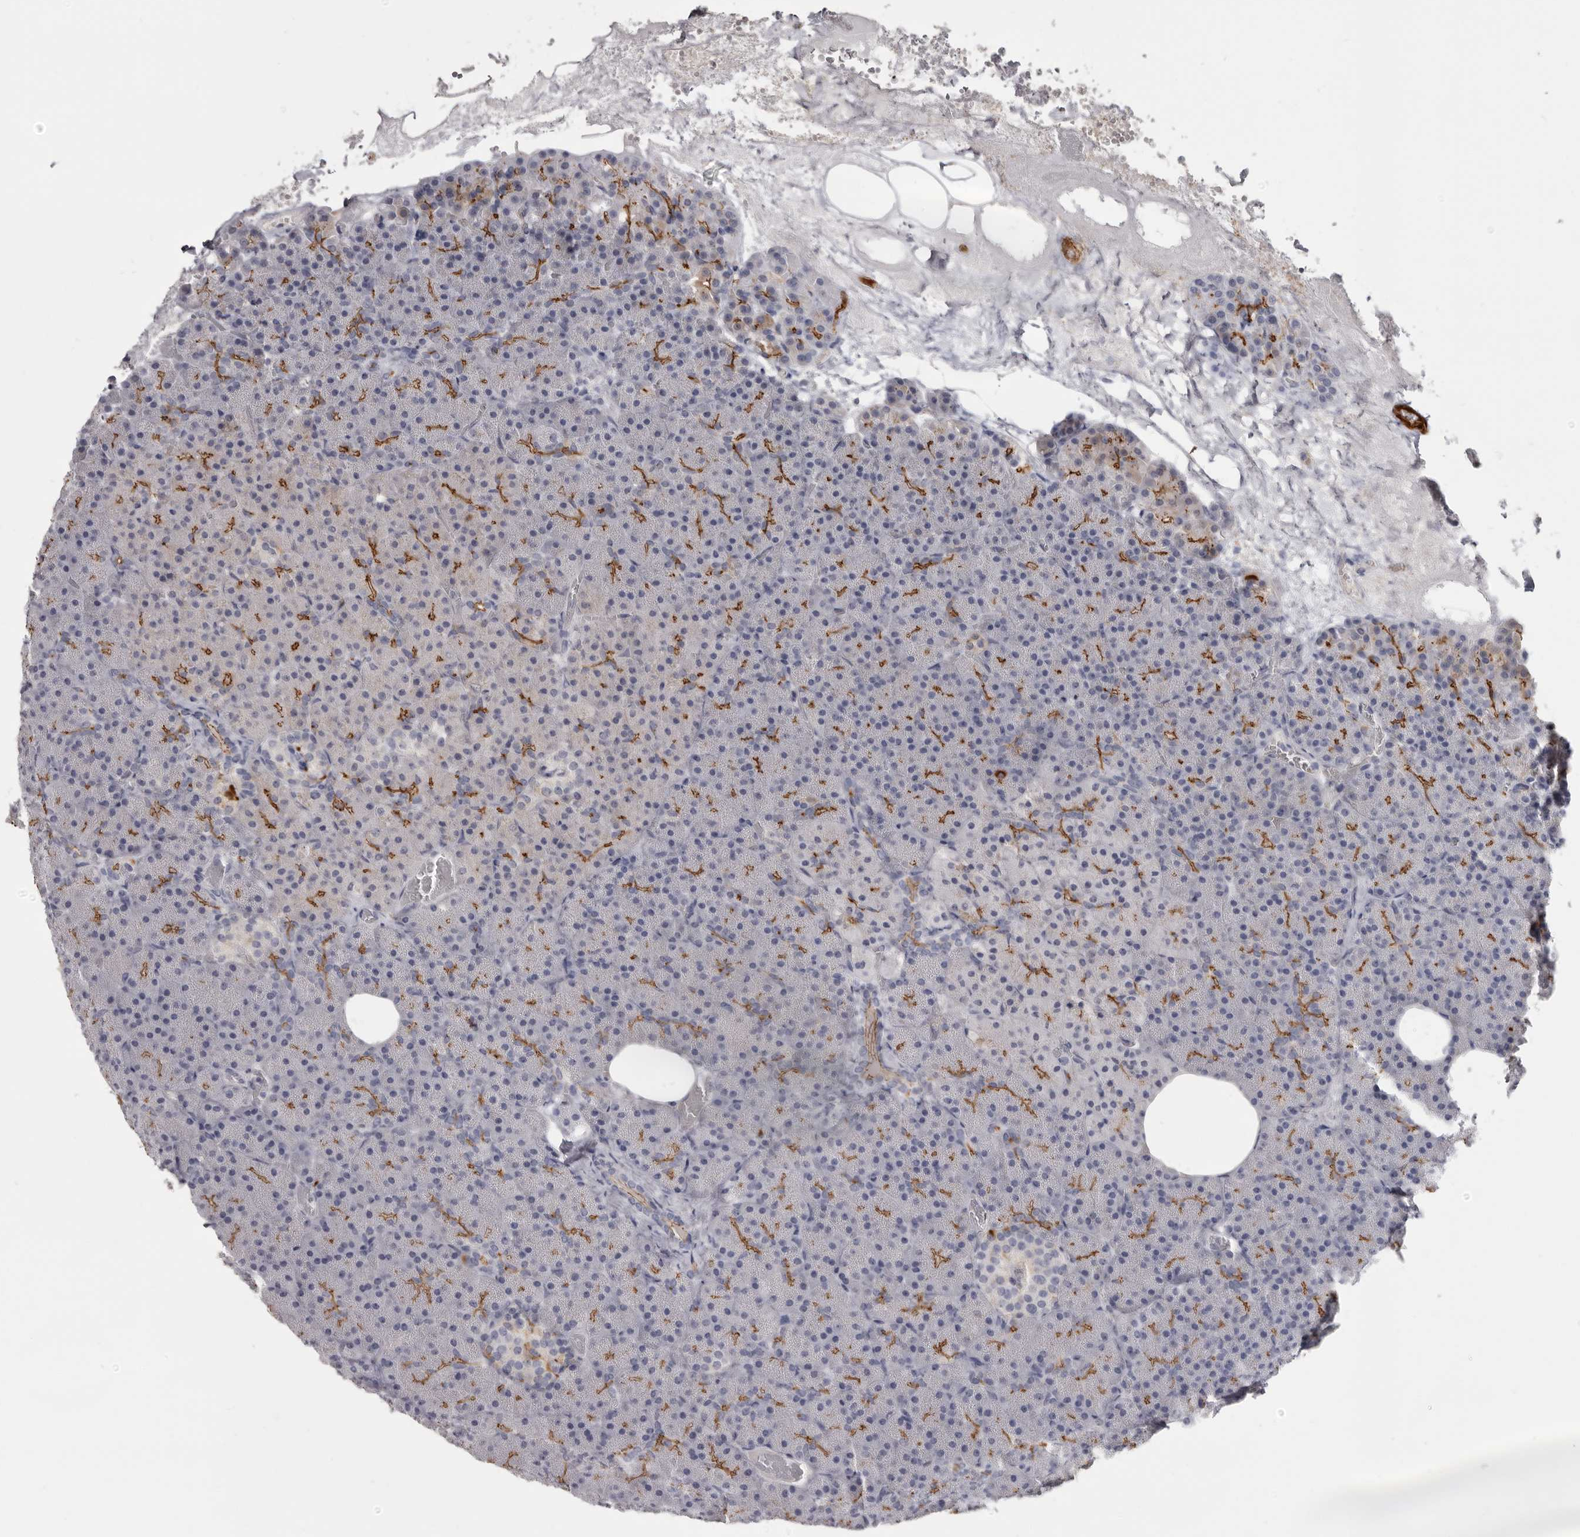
{"staining": {"intensity": "strong", "quantity": "25%-75%", "location": "cytoplasmic/membranous"}, "tissue": "pancreas", "cell_type": "Exocrine glandular cells", "image_type": "normal", "snomed": [{"axis": "morphology", "description": "Normal tissue, NOS"}, {"axis": "morphology", "description": "Carcinoid, malignant, NOS"}, {"axis": "topography", "description": "Pancreas"}], "caption": "Approximately 25%-75% of exocrine glandular cells in benign pancreas demonstrate strong cytoplasmic/membranous protein expression as visualized by brown immunohistochemical staining.", "gene": "CGN", "patient": {"sex": "female", "age": 35}}